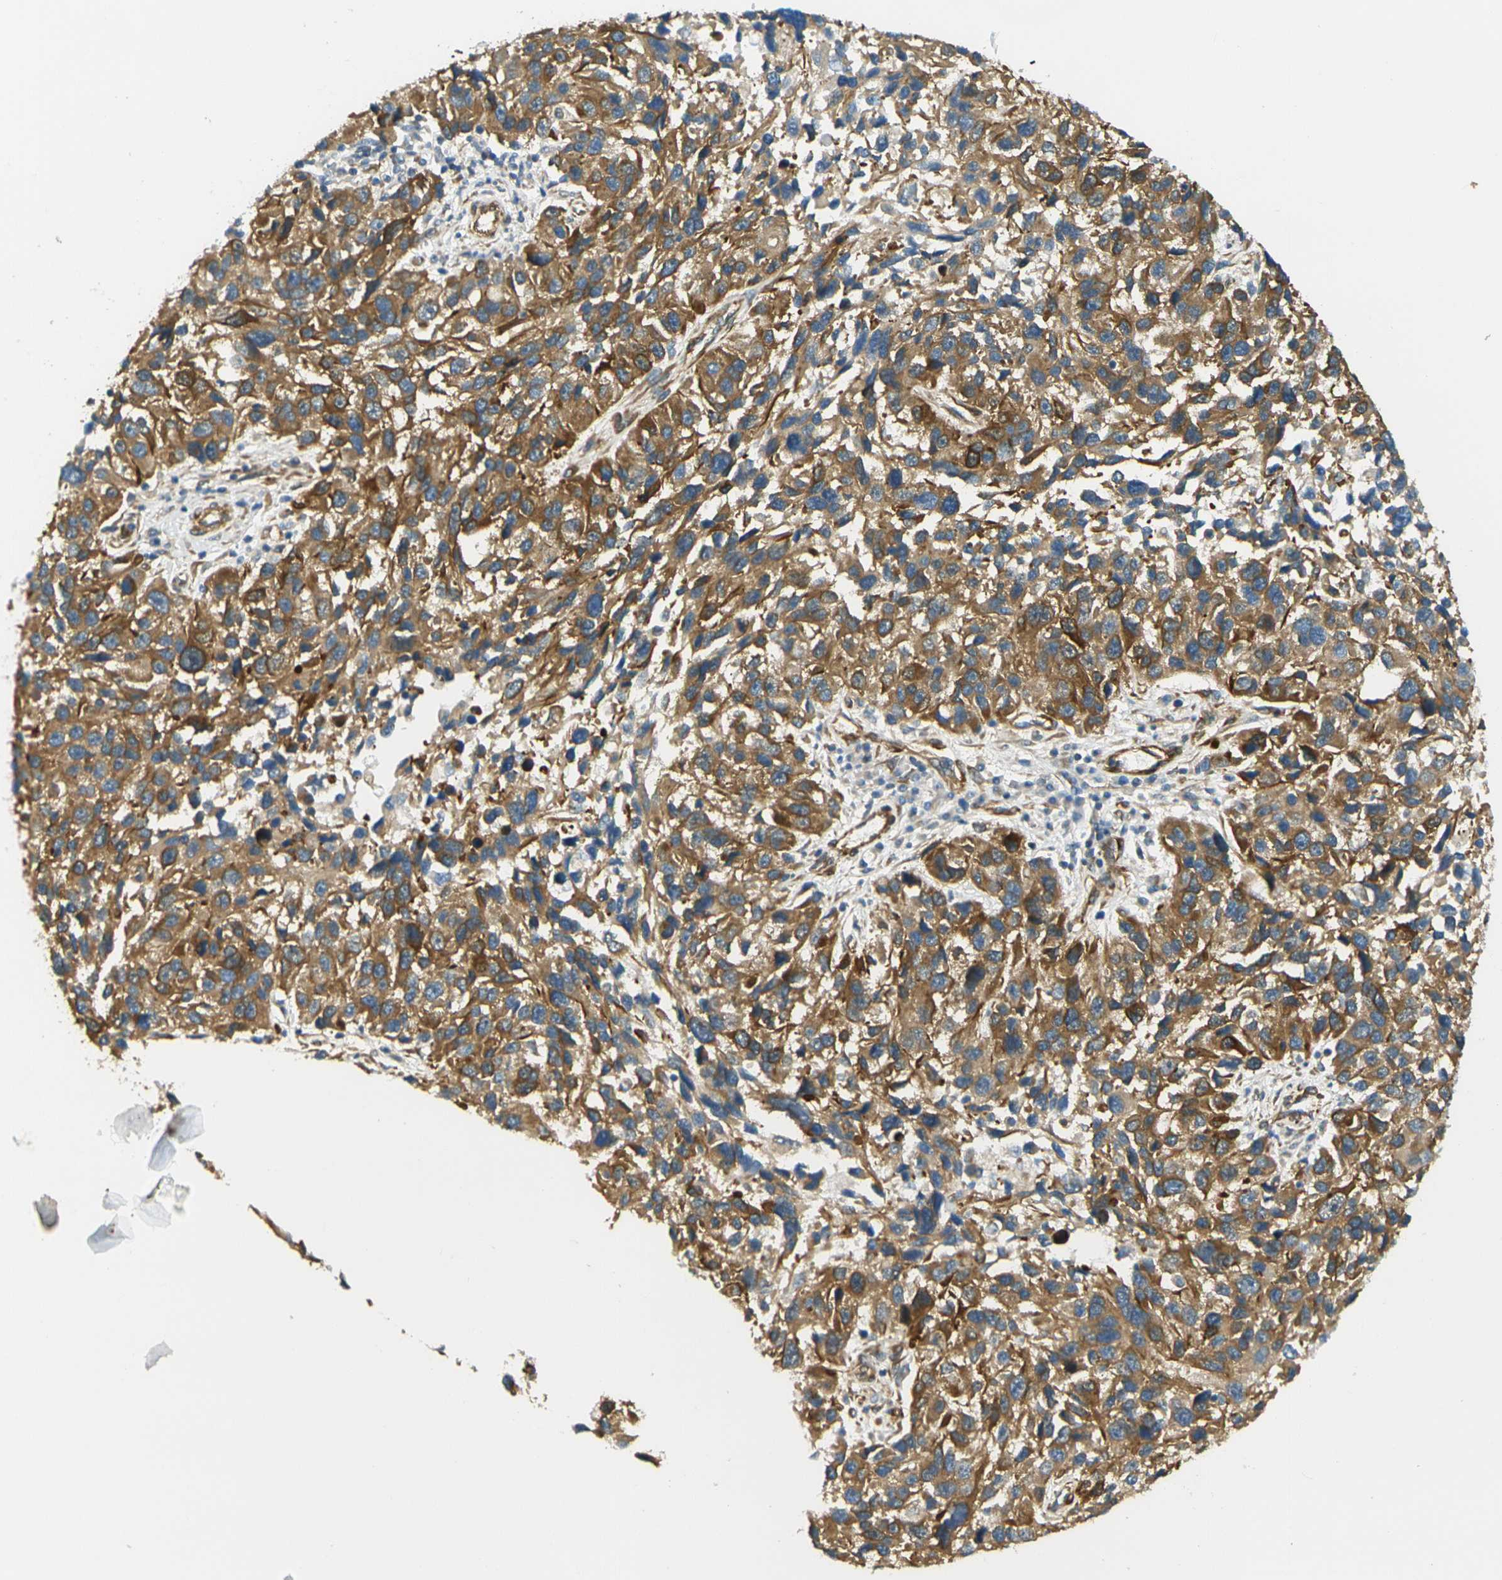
{"staining": {"intensity": "moderate", "quantity": ">75%", "location": "cytoplasmic/membranous"}, "tissue": "melanoma", "cell_type": "Tumor cells", "image_type": "cancer", "snomed": [{"axis": "morphology", "description": "Malignant melanoma, NOS"}, {"axis": "topography", "description": "Skin"}], "caption": "Protein expression analysis of melanoma displays moderate cytoplasmic/membranous positivity in about >75% of tumor cells. (DAB = brown stain, brightfield microscopy at high magnification).", "gene": "CYTH3", "patient": {"sex": "male", "age": 53}}